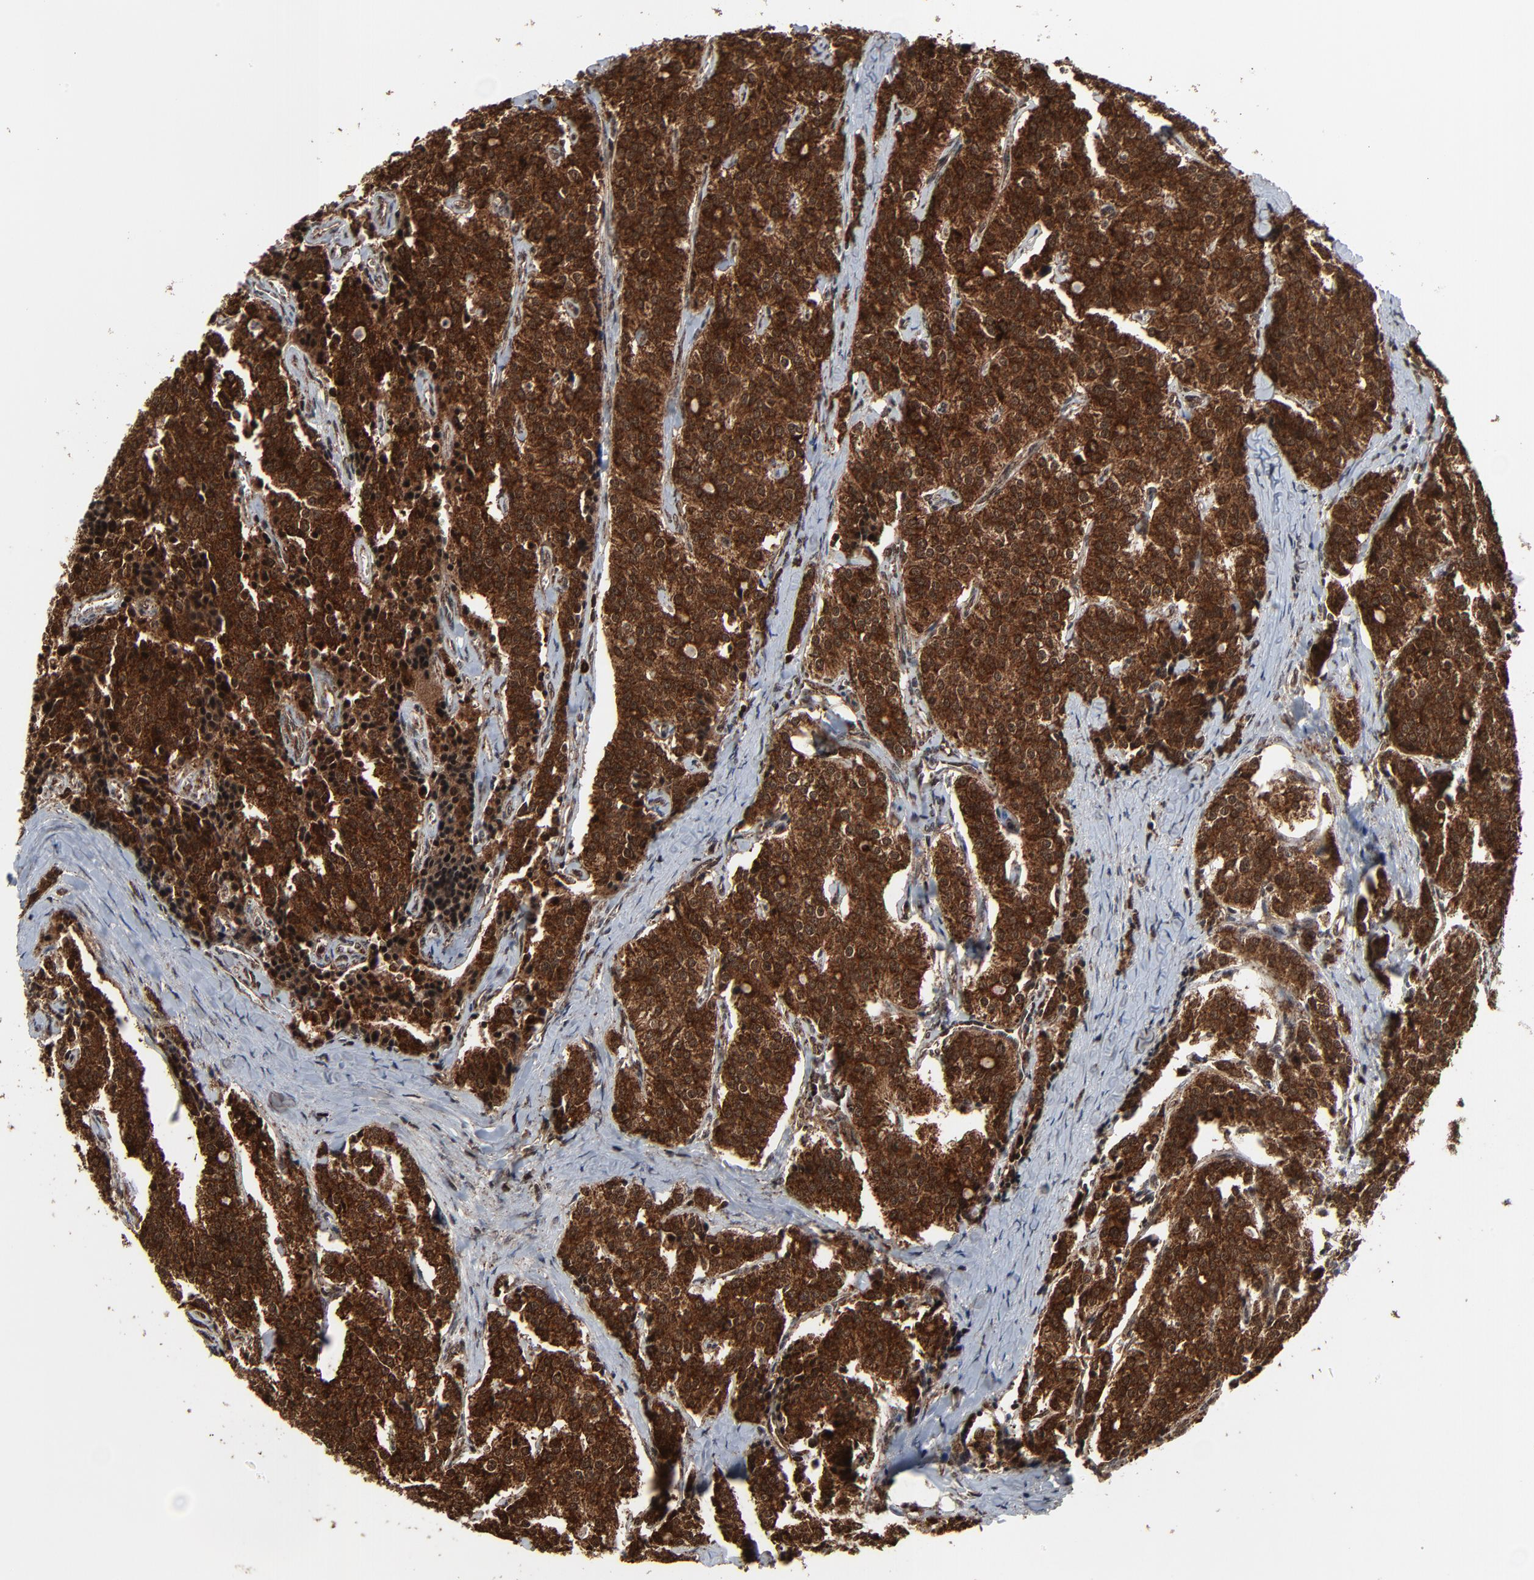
{"staining": {"intensity": "strong", "quantity": ">75%", "location": "cytoplasmic/membranous,nuclear"}, "tissue": "carcinoid", "cell_type": "Tumor cells", "image_type": "cancer", "snomed": [{"axis": "morphology", "description": "Carcinoid, malignant, NOS"}, {"axis": "topography", "description": "Small intestine"}], "caption": "This photomicrograph demonstrates carcinoid stained with immunohistochemistry to label a protein in brown. The cytoplasmic/membranous and nuclear of tumor cells show strong positivity for the protein. Nuclei are counter-stained blue.", "gene": "RHOJ", "patient": {"sex": "male", "age": 63}}